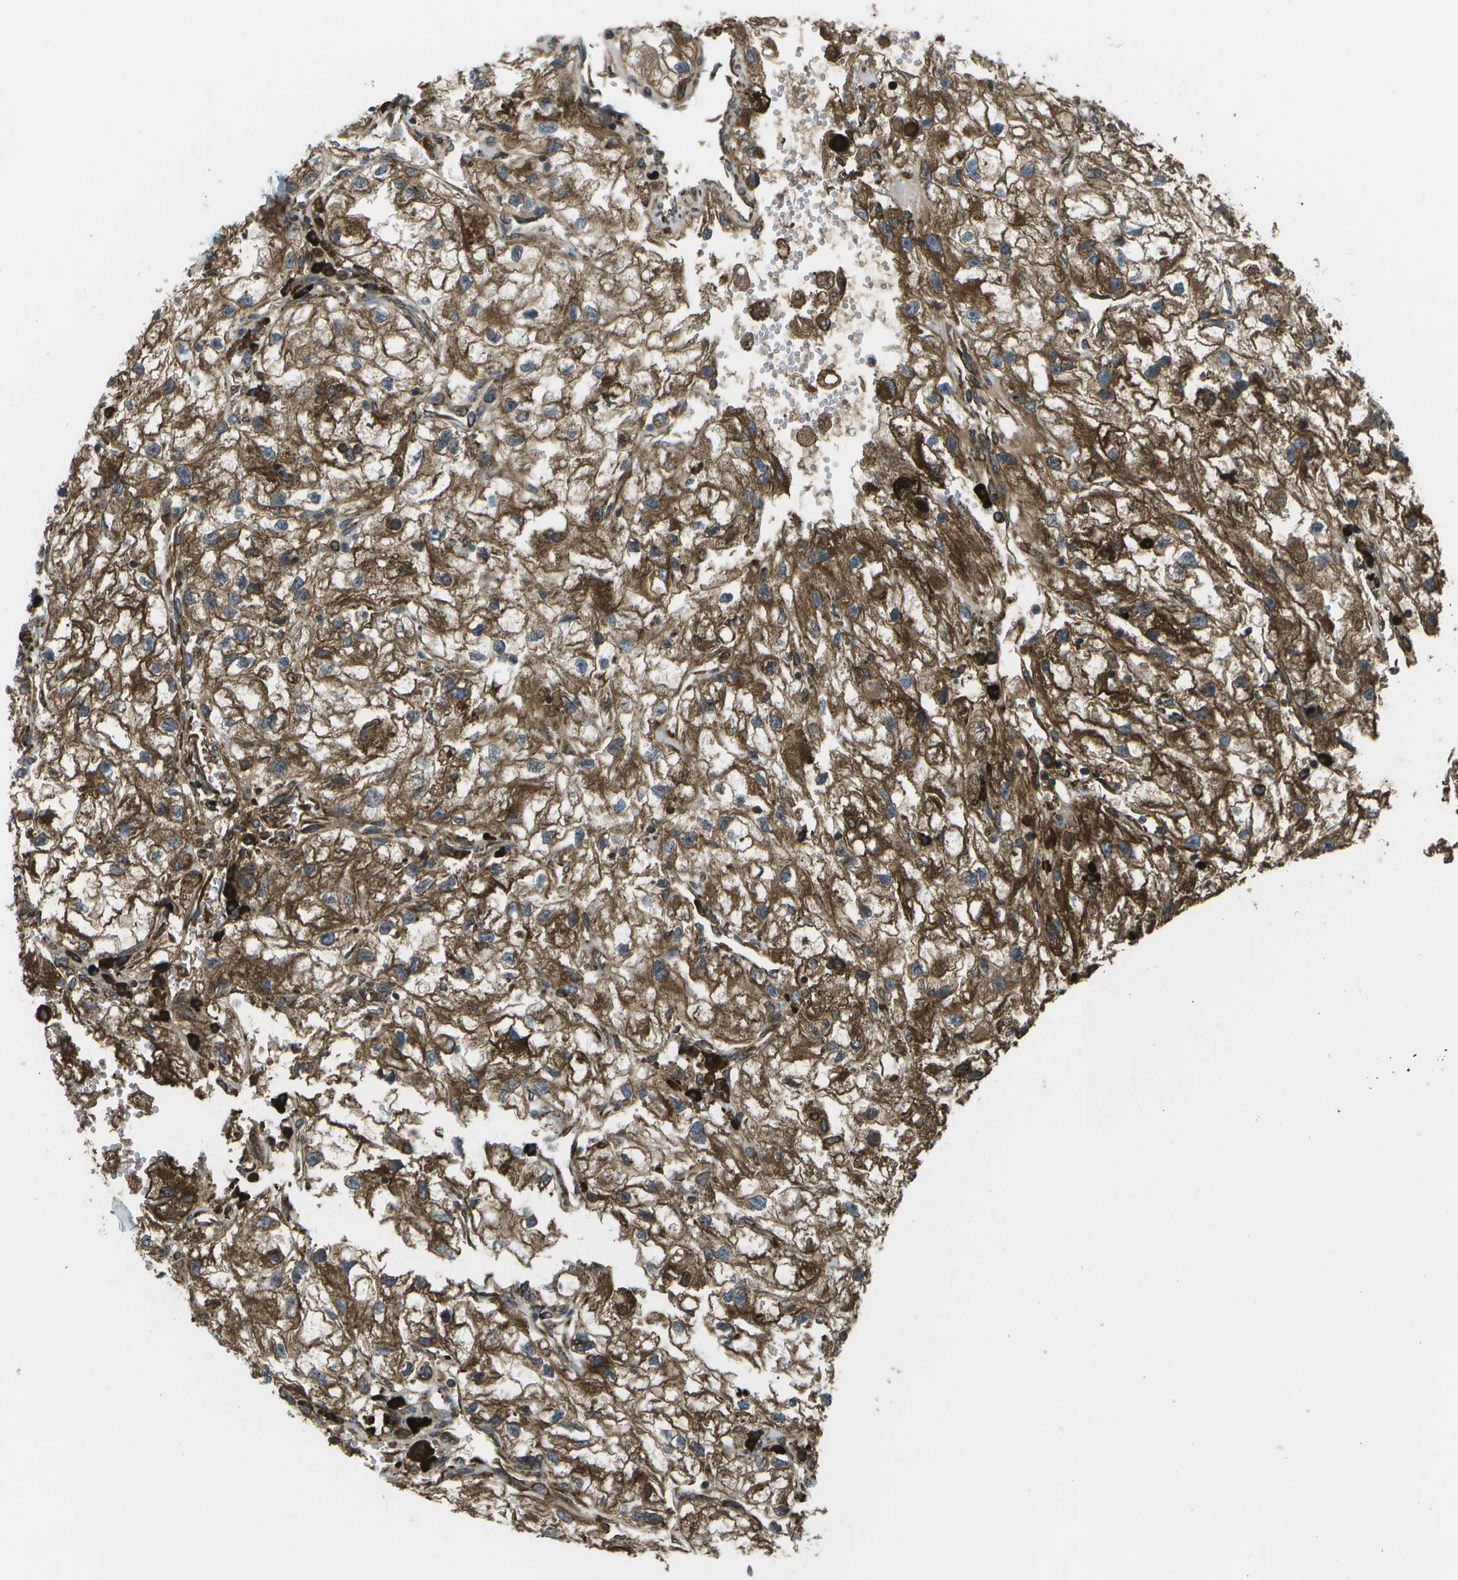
{"staining": {"intensity": "strong", "quantity": ">75%", "location": "cytoplasmic/membranous"}, "tissue": "renal cancer", "cell_type": "Tumor cells", "image_type": "cancer", "snomed": [{"axis": "morphology", "description": "Adenocarcinoma, NOS"}, {"axis": "topography", "description": "Kidney"}], "caption": "The immunohistochemical stain shows strong cytoplasmic/membranous staining in tumor cells of renal cancer tissue.", "gene": "USP30", "patient": {"sex": "female", "age": 70}}